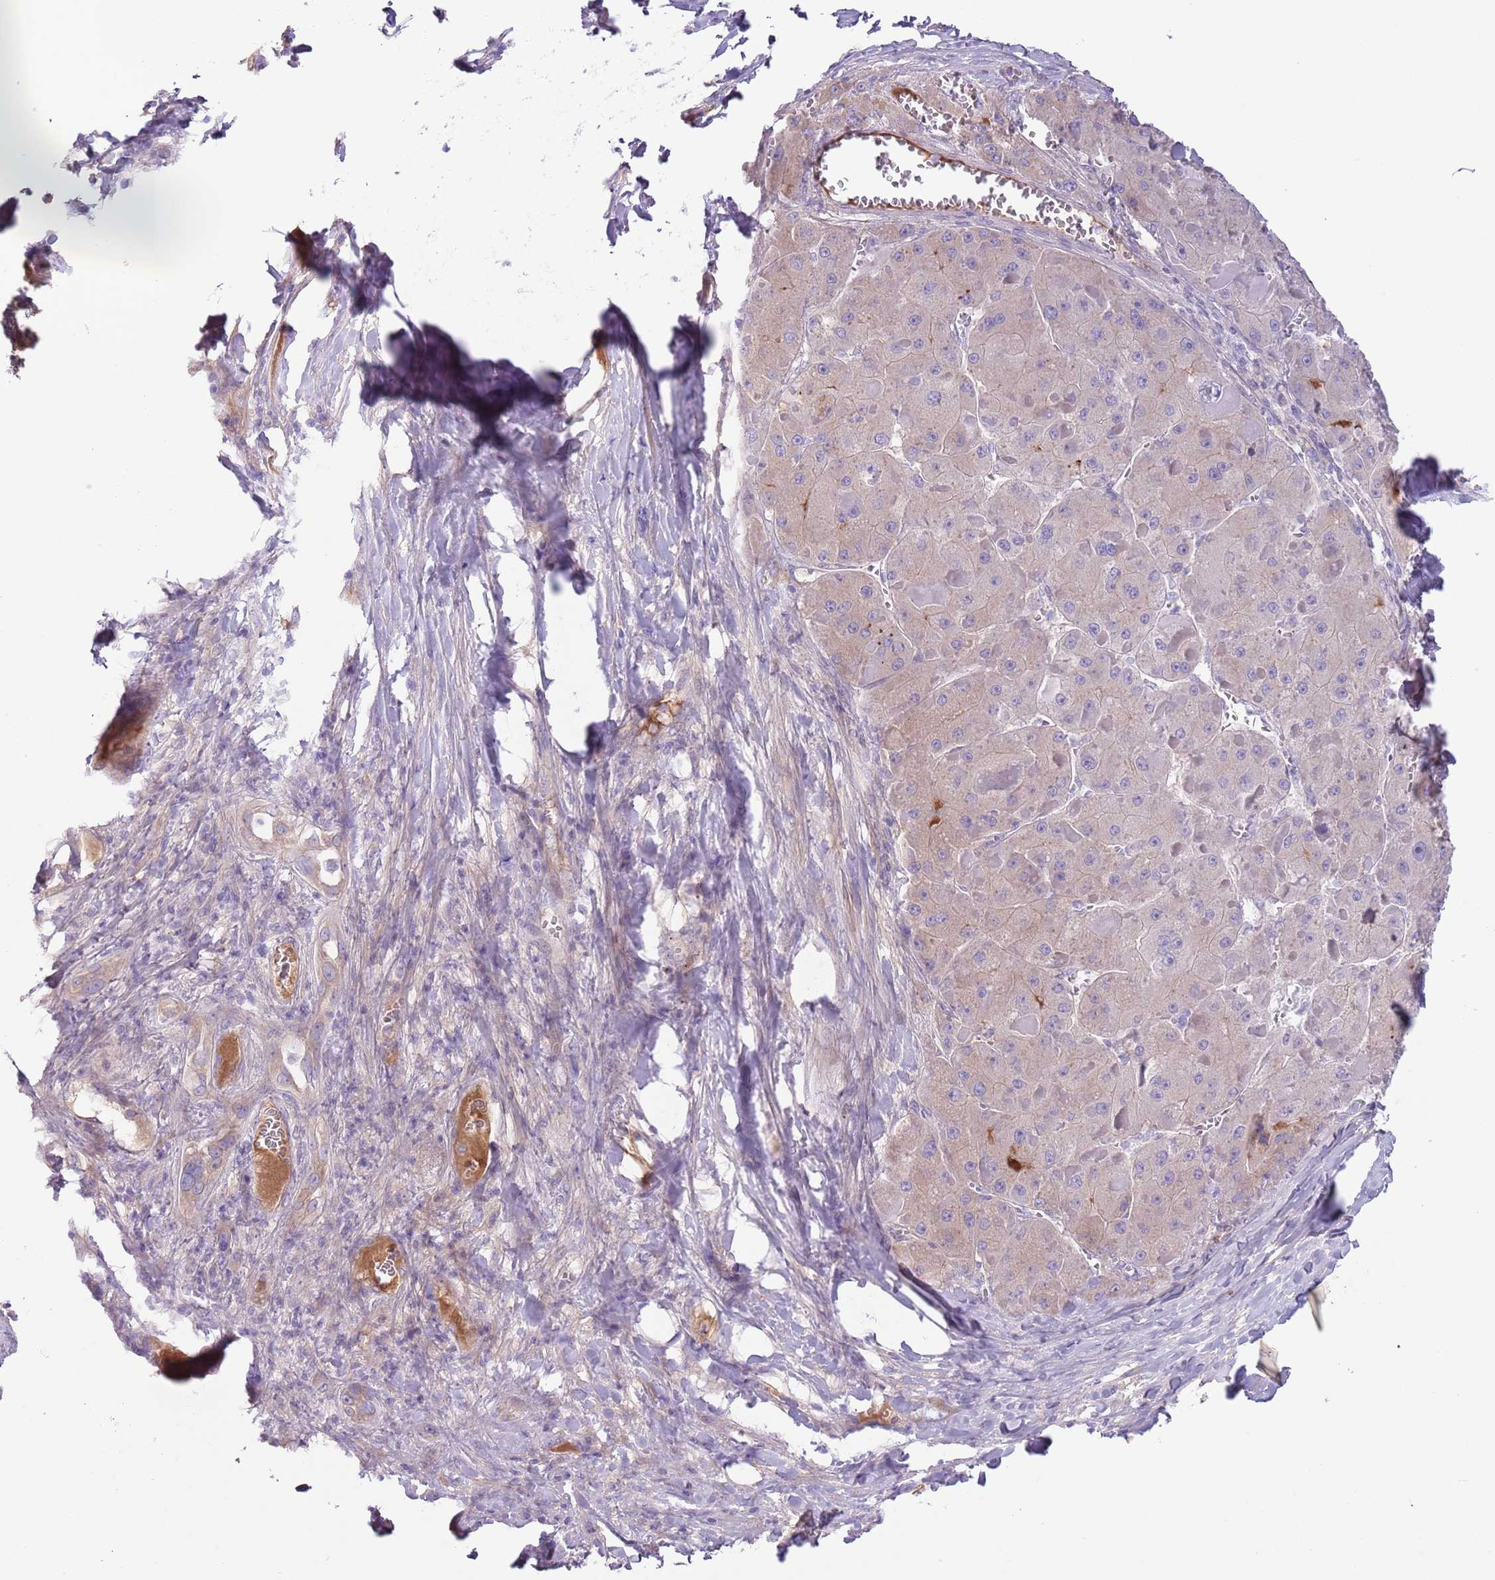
{"staining": {"intensity": "negative", "quantity": "none", "location": "none"}, "tissue": "liver cancer", "cell_type": "Tumor cells", "image_type": "cancer", "snomed": [{"axis": "morphology", "description": "Carcinoma, Hepatocellular, NOS"}, {"axis": "topography", "description": "Liver"}], "caption": "Immunohistochemistry photomicrograph of human liver cancer (hepatocellular carcinoma) stained for a protein (brown), which displays no positivity in tumor cells.", "gene": "CFH", "patient": {"sex": "female", "age": 73}}